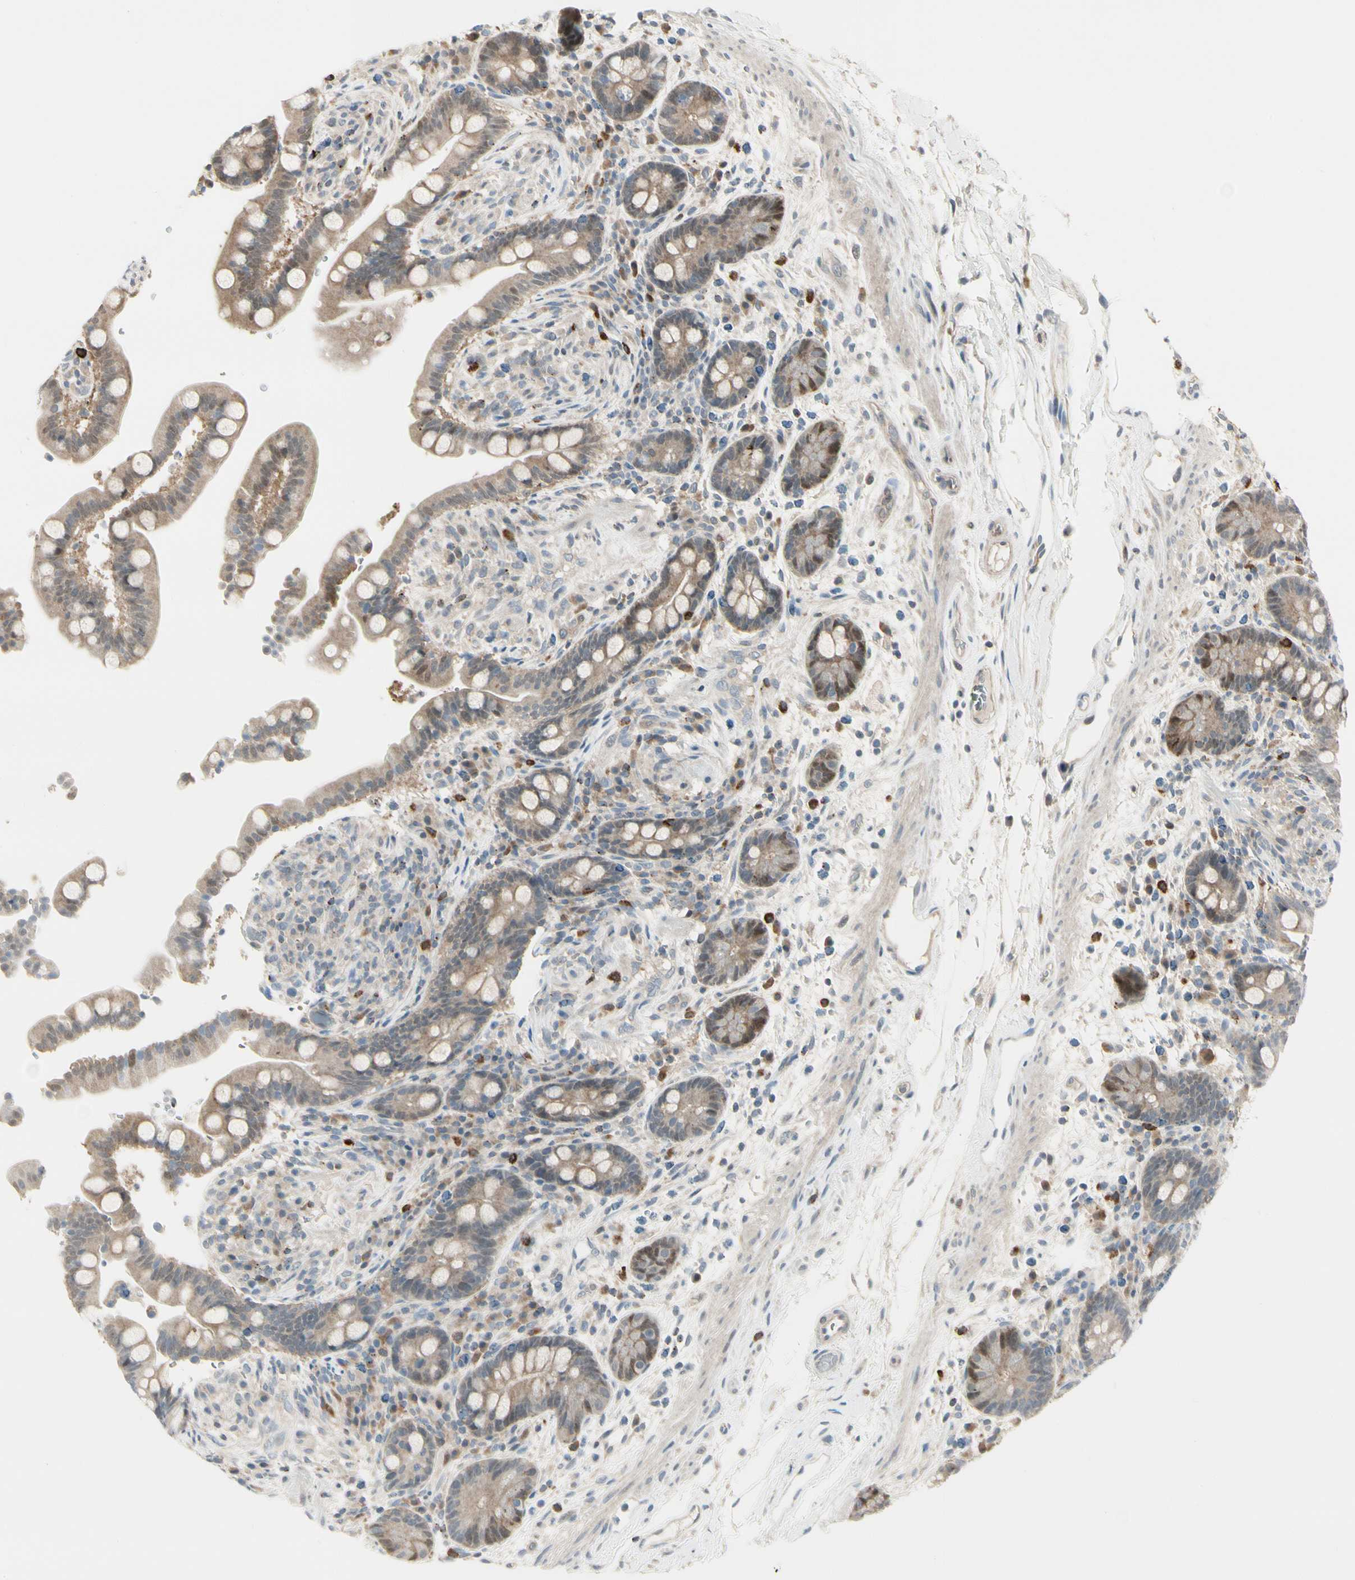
{"staining": {"intensity": "weak", "quantity": ">75%", "location": "cytoplasmic/membranous"}, "tissue": "colon", "cell_type": "Endothelial cells", "image_type": "normal", "snomed": [{"axis": "morphology", "description": "Normal tissue, NOS"}, {"axis": "topography", "description": "Colon"}], "caption": "Immunohistochemistry of unremarkable colon shows low levels of weak cytoplasmic/membranous expression in about >75% of endothelial cells.", "gene": "EVC", "patient": {"sex": "male", "age": 73}}